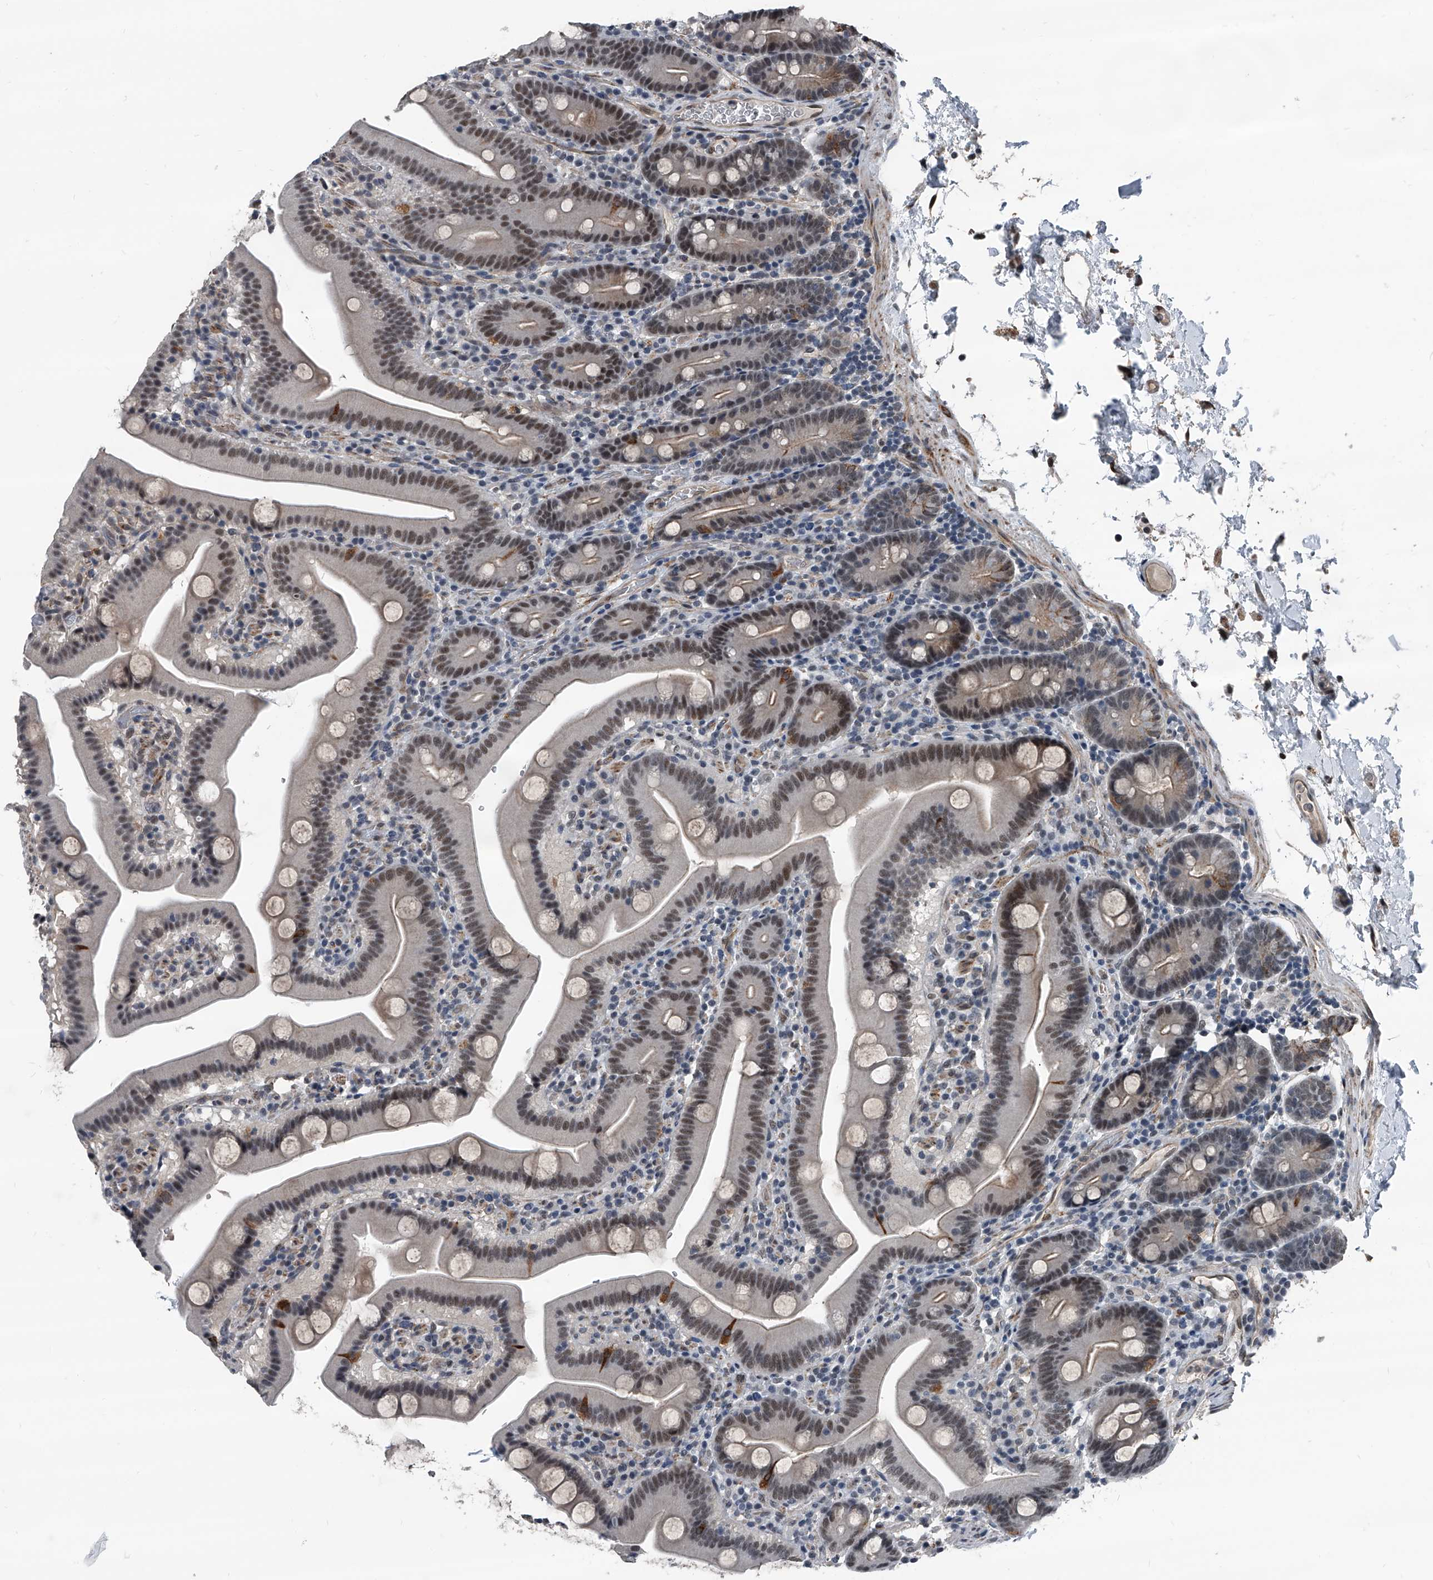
{"staining": {"intensity": "moderate", "quantity": "25%-75%", "location": "cytoplasmic/membranous,nuclear"}, "tissue": "duodenum", "cell_type": "Glandular cells", "image_type": "normal", "snomed": [{"axis": "morphology", "description": "Normal tissue, NOS"}, {"axis": "topography", "description": "Duodenum"}], "caption": "Immunohistochemistry (IHC) (DAB (3,3'-diaminobenzidine)) staining of normal human duodenum exhibits moderate cytoplasmic/membranous,nuclear protein expression in about 25%-75% of glandular cells. The staining is performed using DAB brown chromogen to label protein expression. The nuclei are counter-stained blue using hematoxylin.", "gene": "MEN1", "patient": {"sex": "male", "age": 55}}